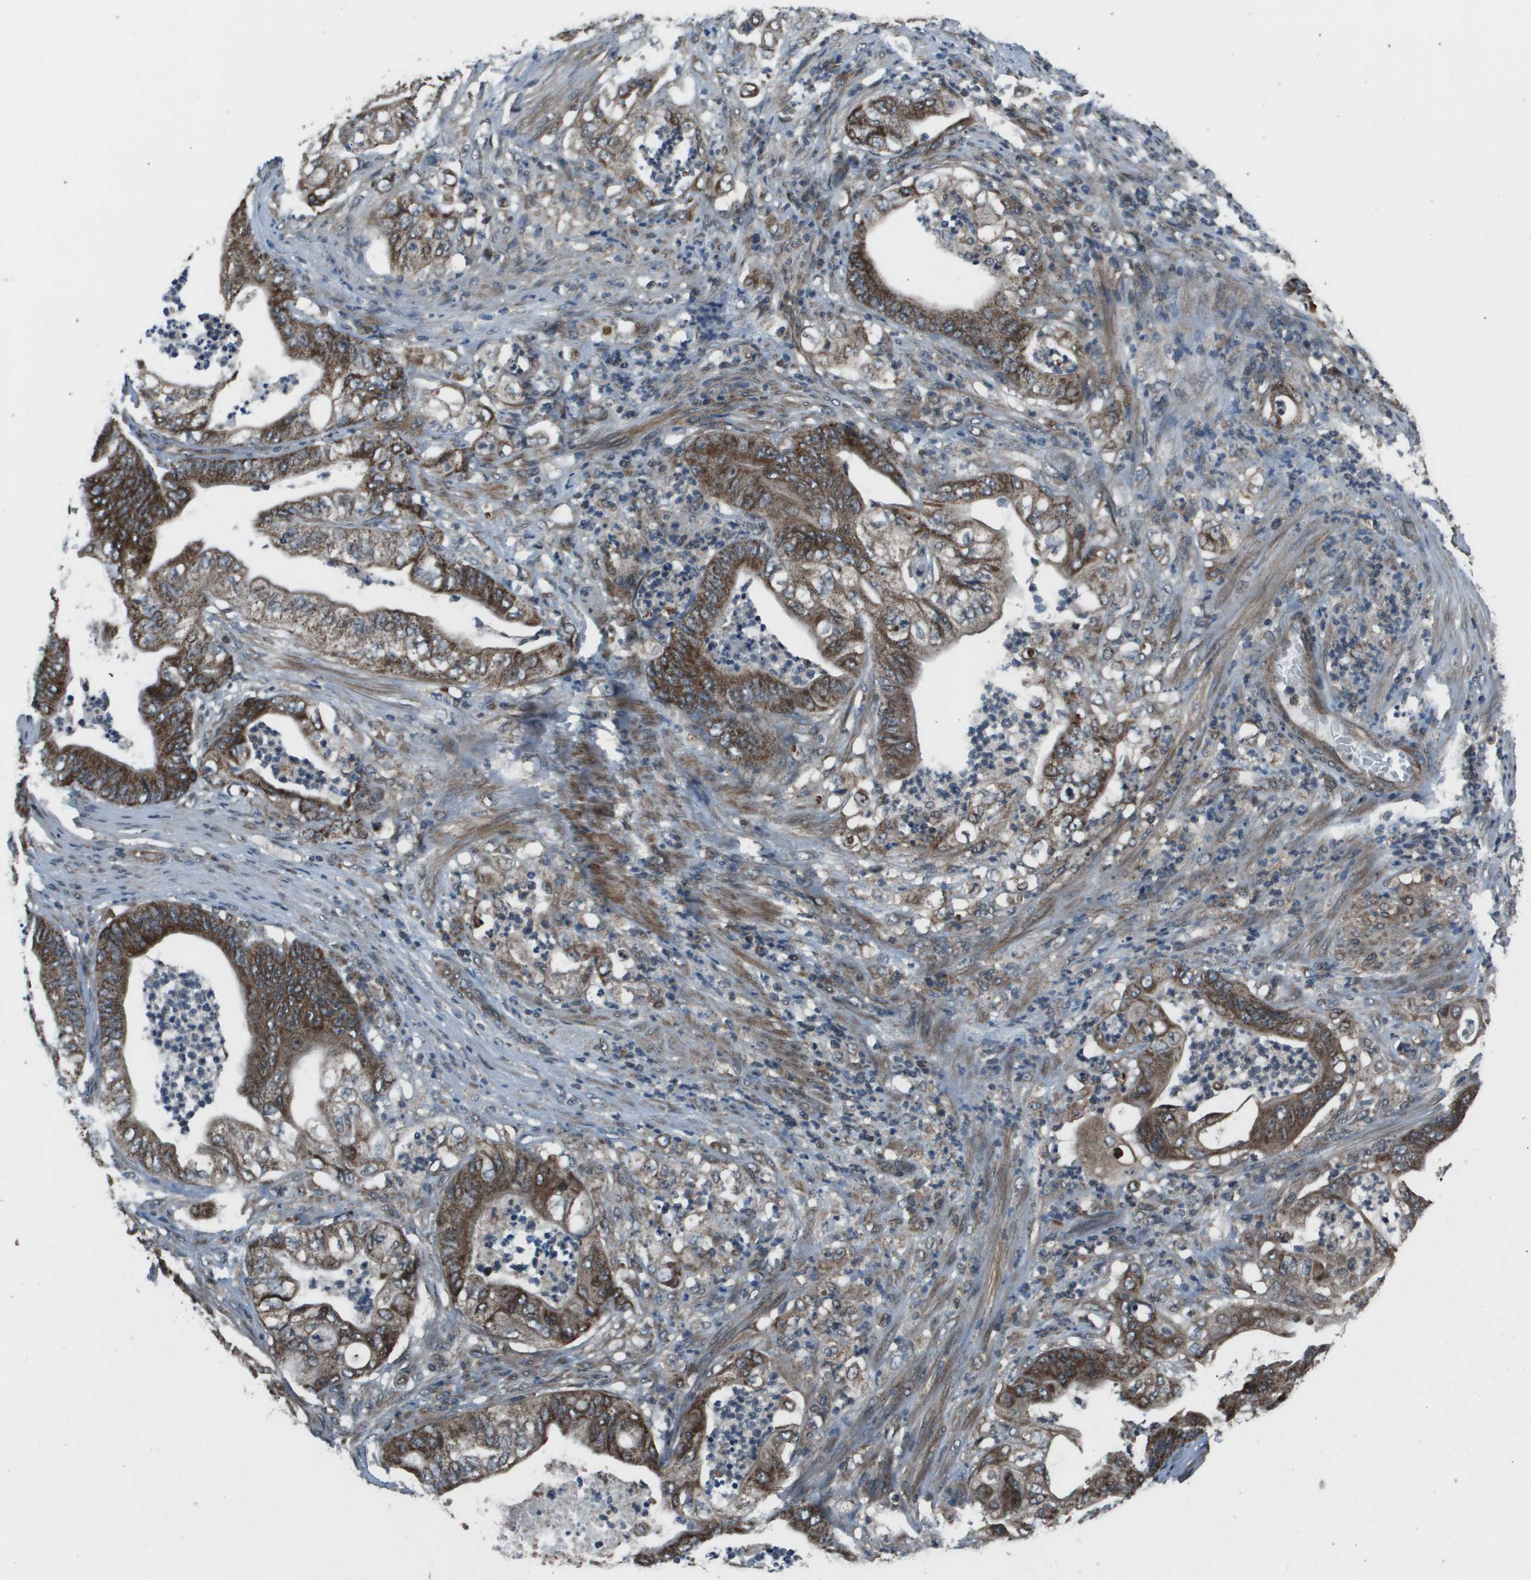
{"staining": {"intensity": "strong", "quantity": ">75%", "location": "cytoplasmic/membranous"}, "tissue": "stomach cancer", "cell_type": "Tumor cells", "image_type": "cancer", "snomed": [{"axis": "morphology", "description": "Adenocarcinoma, NOS"}, {"axis": "topography", "description": "Stomach"}], "caption": "The image reveals immunohistochemical staining of stomach cancer. There is strong cytoplasmic/membranous positivity is identified in approximately >75% of tumor cells.", "gene": "PPFIA1", "patient": {"sex": "female", "age": 73}}